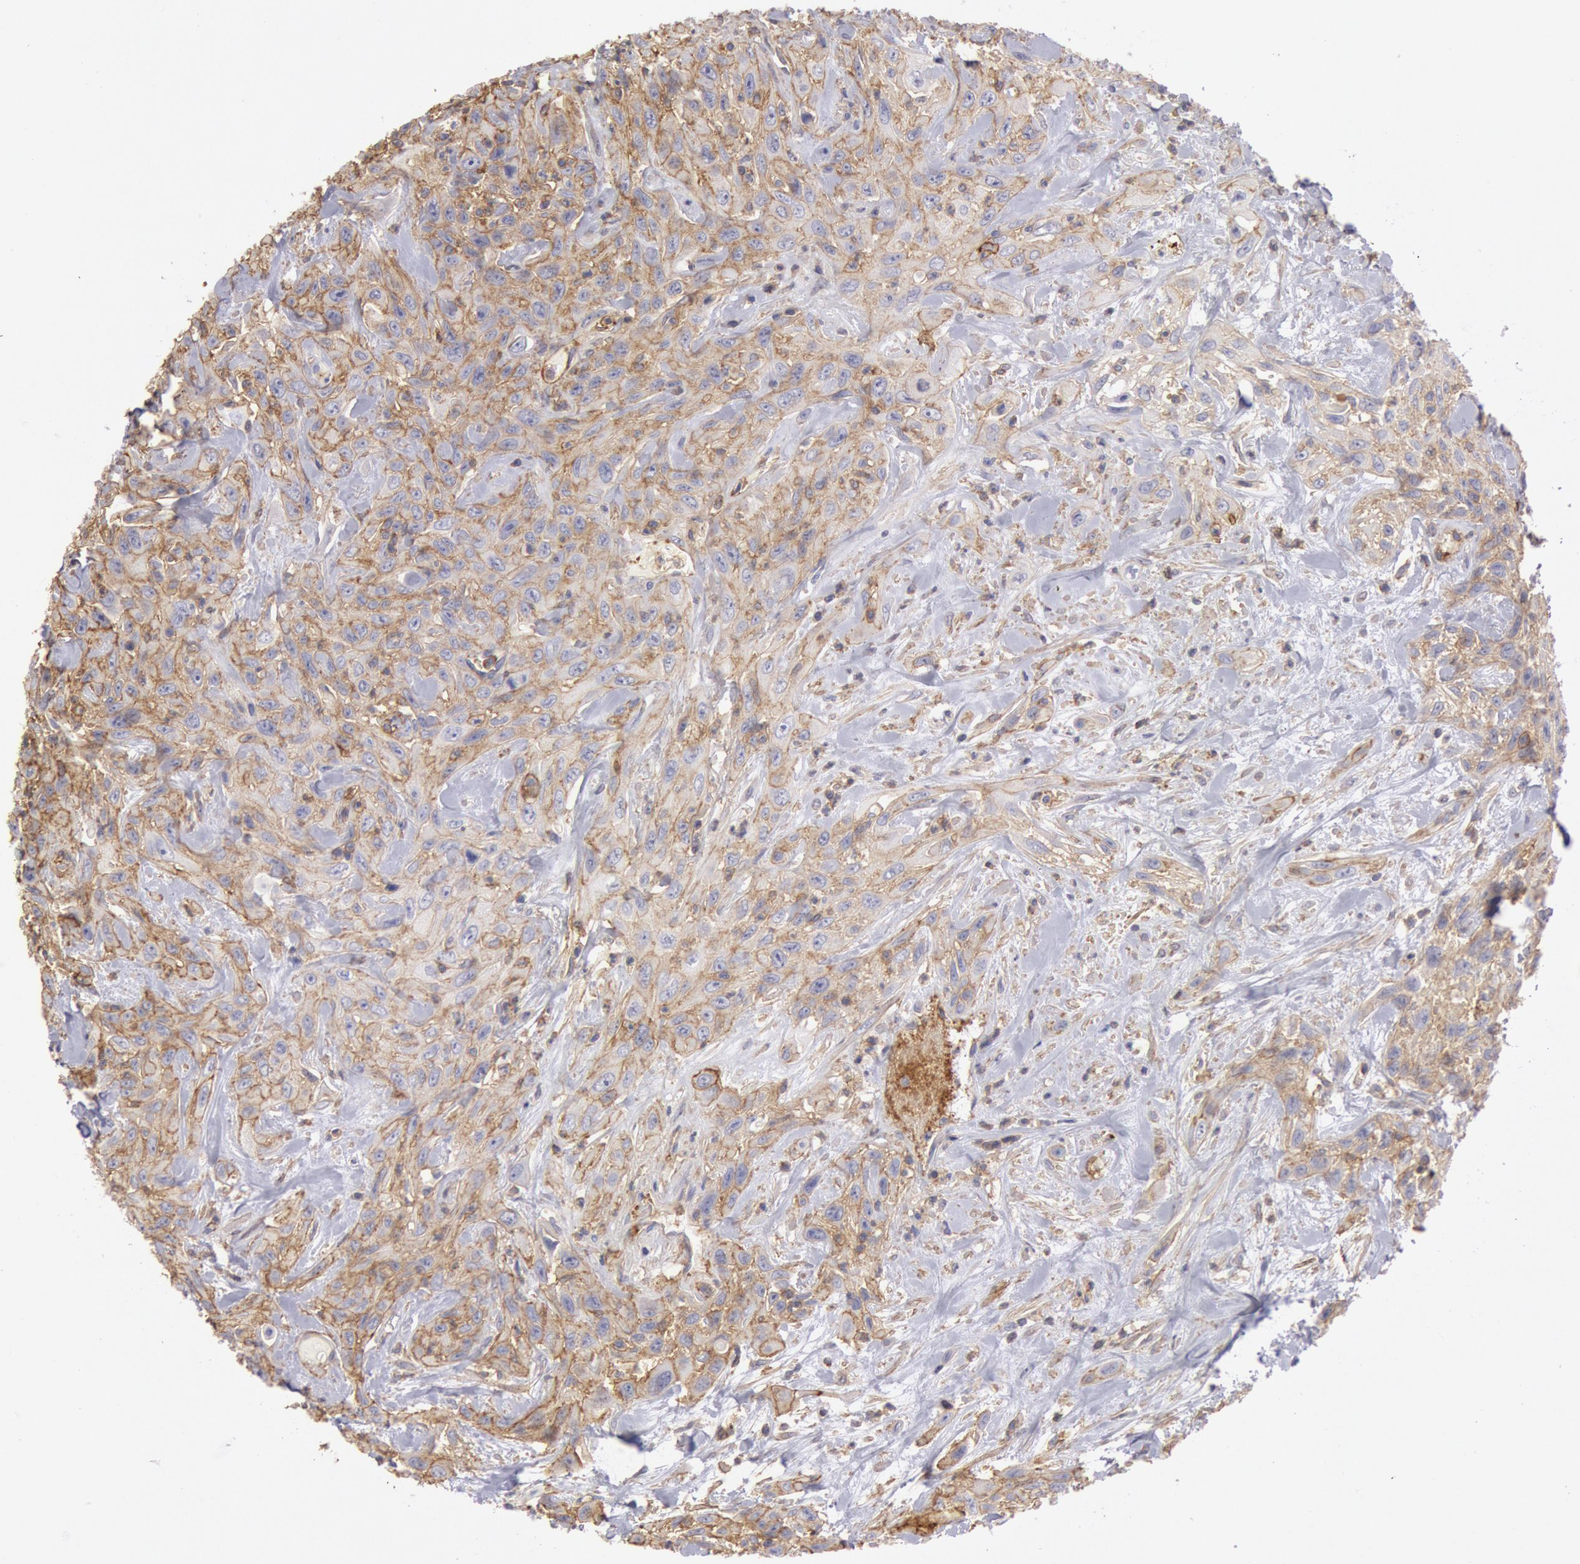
{"staining": {"intensity": "moderate", "quantity": ">75%", "location": "cytoplasmic/membranous"}, "tissue": "urothelial cancer", "cell_type": "Tumor cells", "image_type": "cancer", "snomed": [{"axis": "morphology", "description": "Urothelial carcinoma, High grade"}, {"axis": "topography", "description": "Urinary bladder"}], "caption": "Human high-grade urothelial carcinoma stained with a brown dye demonstrates moderate cytoplasmic/membranous positive positivity in approximately >75% of tumor cells.", "gene": "SNAP23", "patient": {"sex": "female", "age": 84}}